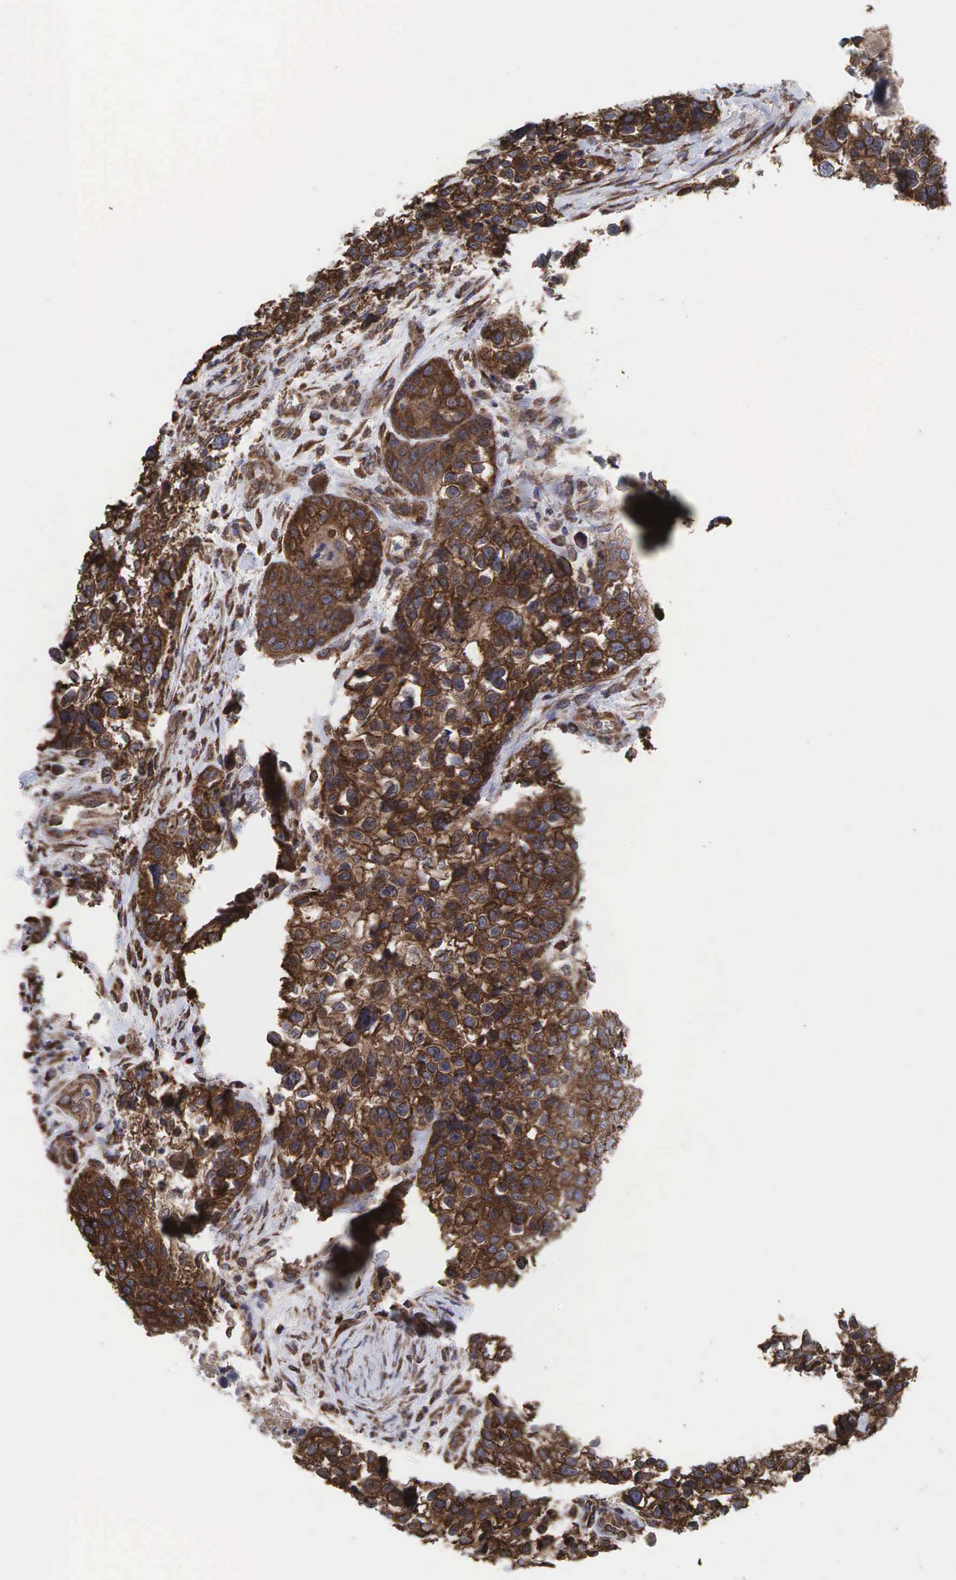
{"staining": {"intensity": "strong", "quantity": ">75%", "location": "cytoplasmic/membranous"}, "tissue": "lung cancer", "cell_type": "Tumor cells", "image_type": "cancer", "snomed": [{"axis": "morphology", "description": "Squamous cell carcinoma, NOS"}, {"axis": "topography", "description": "Lymph node"}, {"axis": "topography", "description": "Lung"}], "caption": "Immunohistochemistry (IHC) of lung squamous cell carcinoma shows high levels of strong cytoplasmic/membranous staining in about >75% of tumor cells.", "gene": "PABPC5", "patient": {"sex": "male", "age": 74}}